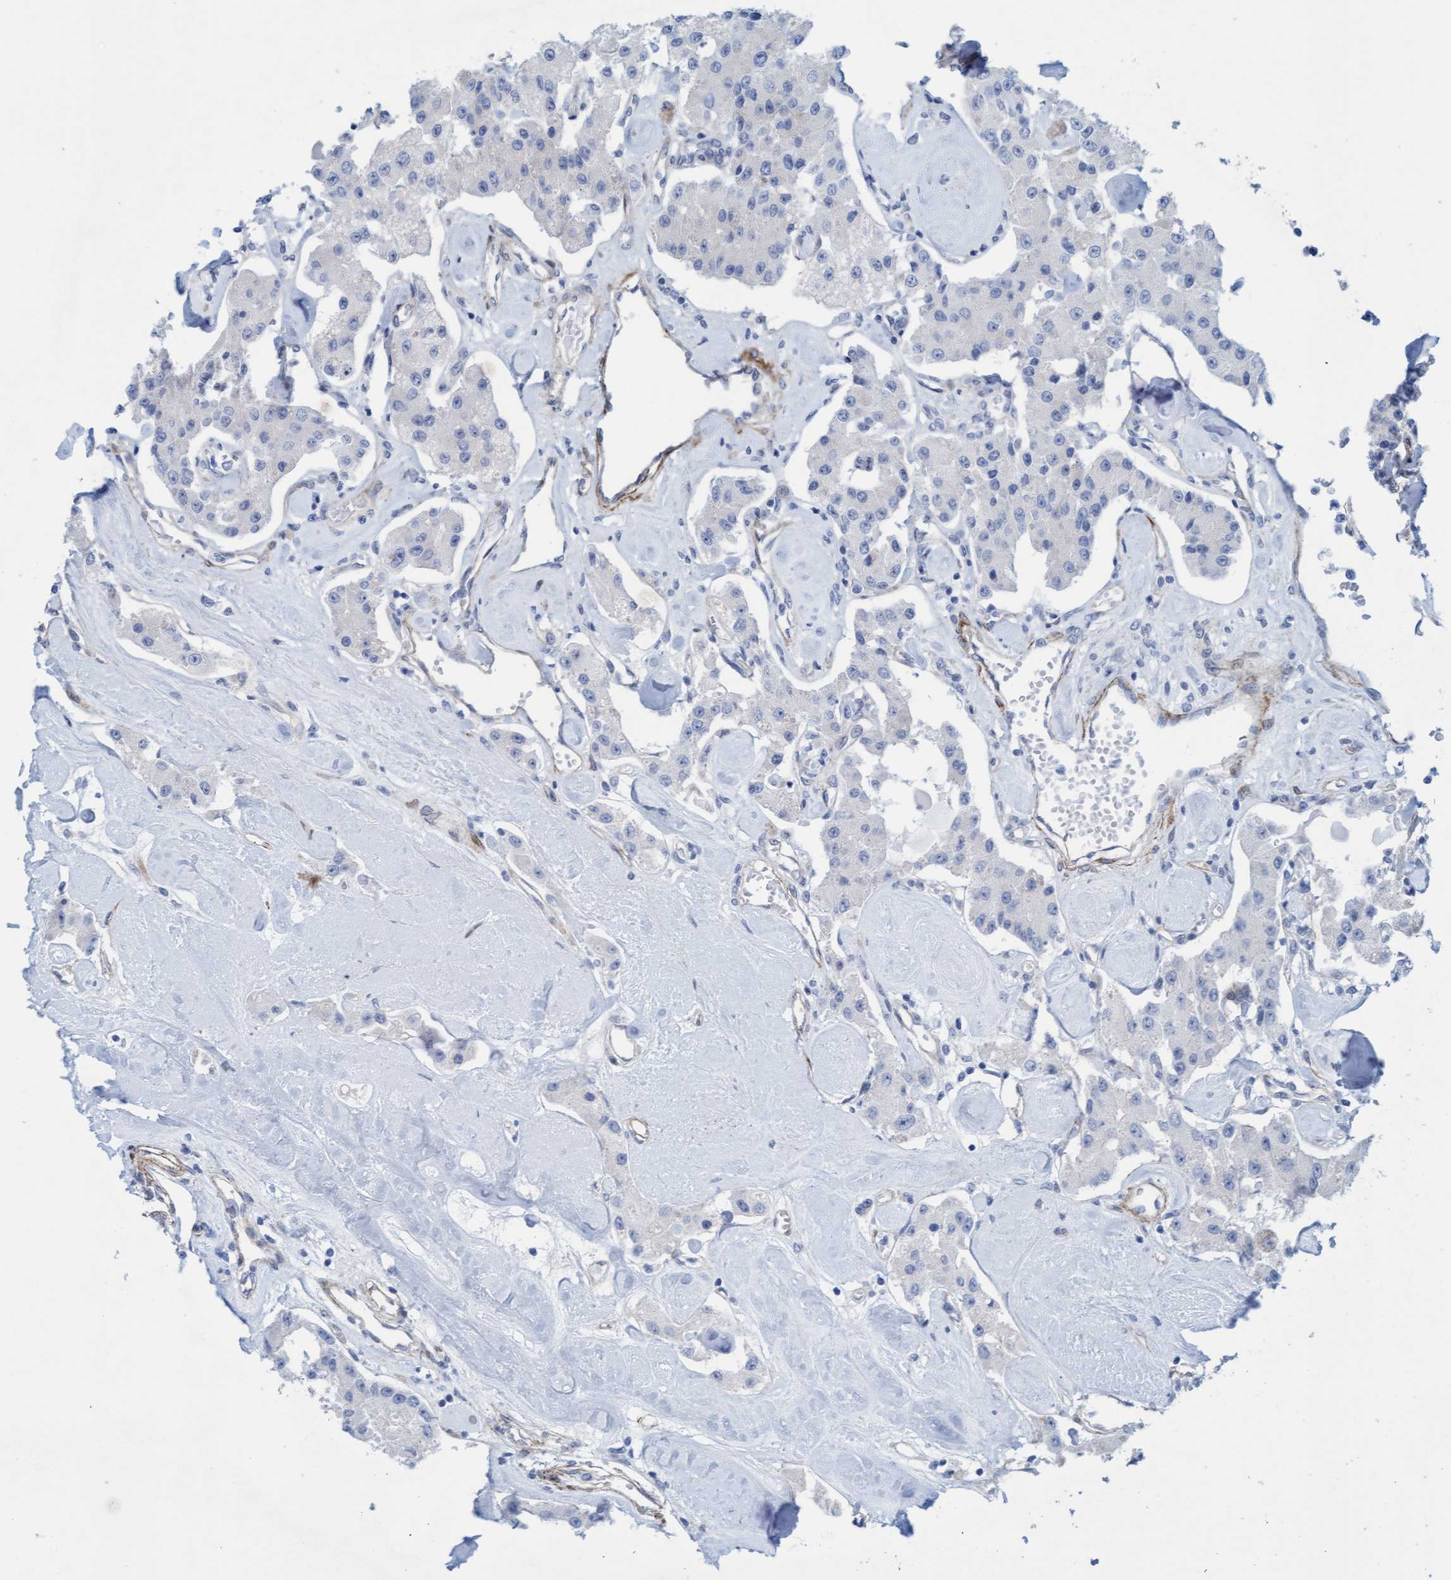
{"staining": {"intensity": "negative", "quantity": "none", "location": "none"}, "tissue": "carcinoid", "cell_type": "Tumor cells", "image_type": "cancer", "snomed": [{"axis": "morphology", "description": "Carcinoid, malignant, NOS"}, {"axis": "topography", "description": "Pancreas"}], "caption": "Immunohistochemical staining of human carcinoid (malignant) shows no significant staining in tumor cells. (Brightfield microscopy of DAB immunohistochemistry (IHC) at high magnification).", "gene": "MTFR1", "patient": {"sex": "male", "age": 41}}